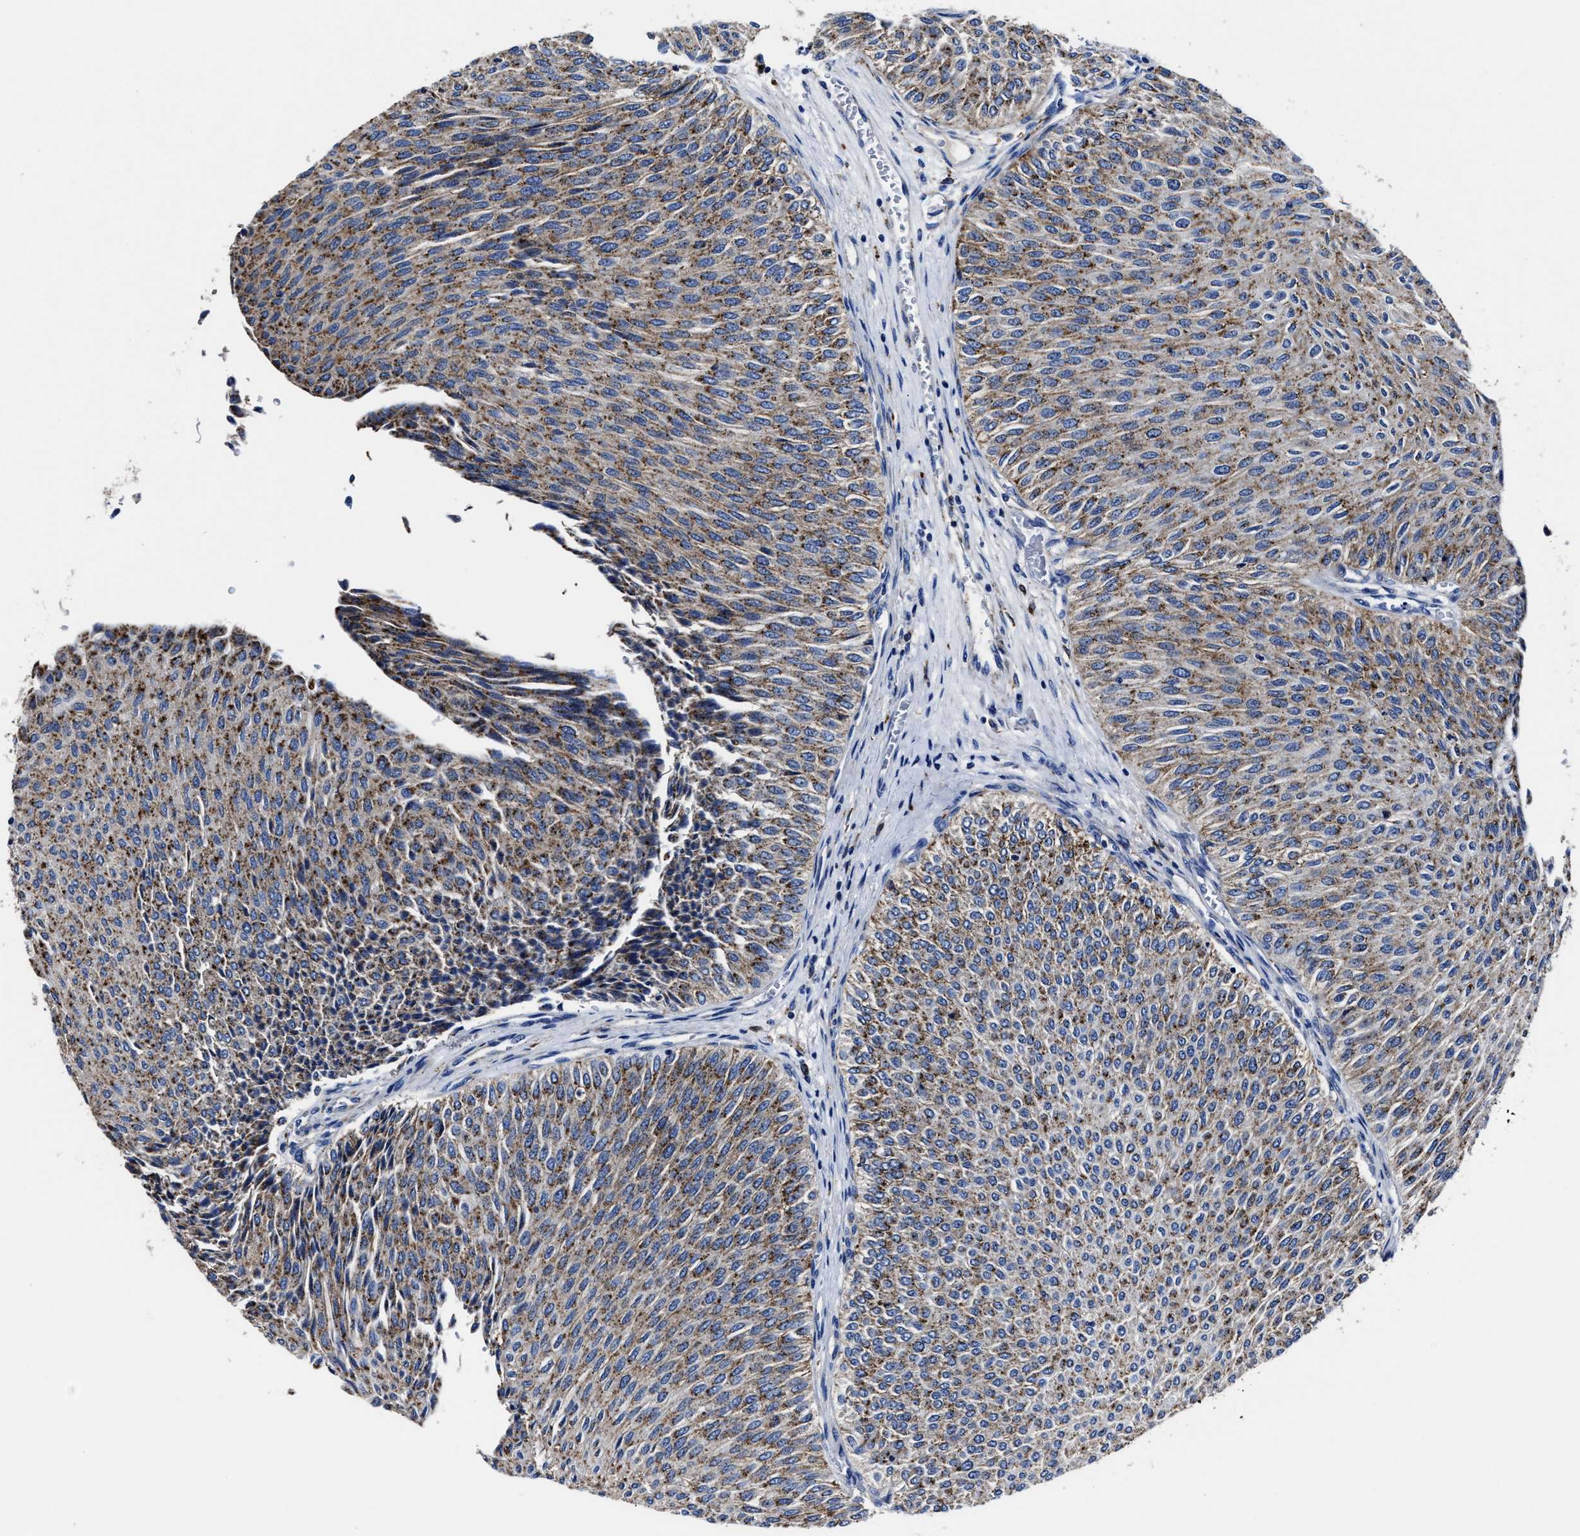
{"staining": {"intensity": "moderate", "quantity": ">75%", "location": "cytoplasmic/membranous"}, "tissue": "urothelial cancer", "cell_type": "Tumor cells", "image_type": "cancer", "snomed": [{"axis": "morphology", "description": "Urothelial carcinoma, Low grade"}, {"axis": "topography", "description": "Urinary bladder"}], "caption": "The immunohistochemical stain shows moderate cytoplasmic/membranous staining in tumor cells of urothelial cancer tissue. (DAB (3,3'-diaminobenzidine) = brown stain, brightfield microscopy at high magnification).", "gene": "LAMTOR4", "patient": {"sex": "male", "age": 78}}